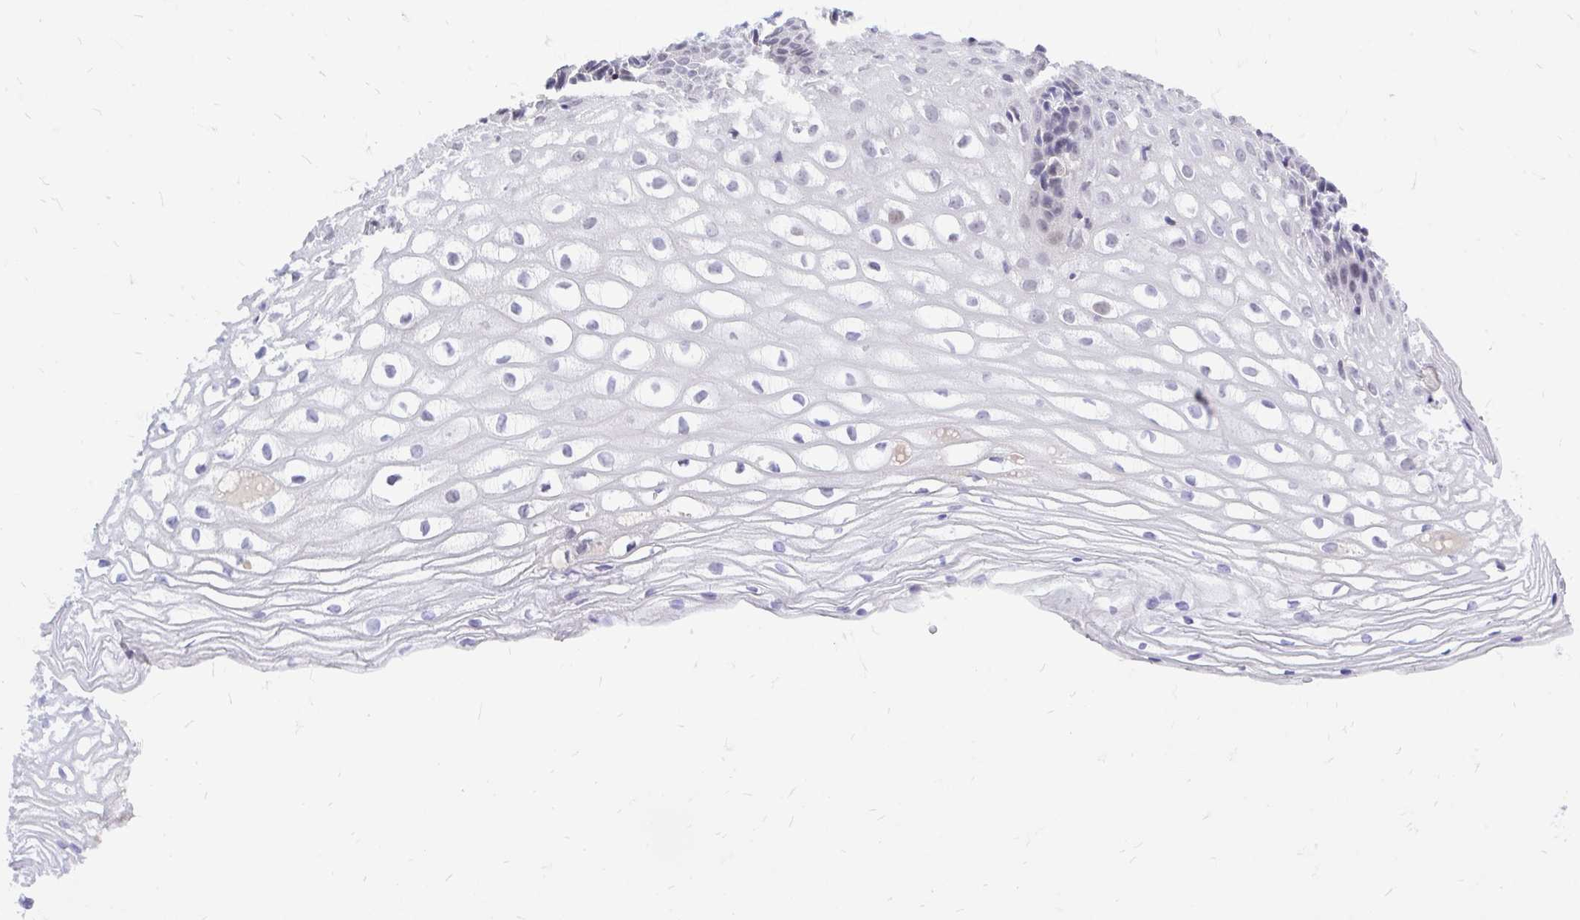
{"staining": {"intensity": "weak", "quantity": "25%-75%", "location": "cytoplasmic/membranous,nuclear"}, "tissue": "cervix", "cell_type": "Glandular cells", "image_type": "normal", "snomed": [{"axis": "morphology", "description": "Normal tissue, NOS"}, {"axis": "topography", "description": "Cervix"}], "caption": "Immunohistochemistry image of normal cervix stained for a protein (brown), which displays low levels of weak cytoplasmic/membranous,nuclear expression in about 25%-75% of glandular cells.", "gene": "ZBTB25", "patient": {"sex": "female", "age": 36}}